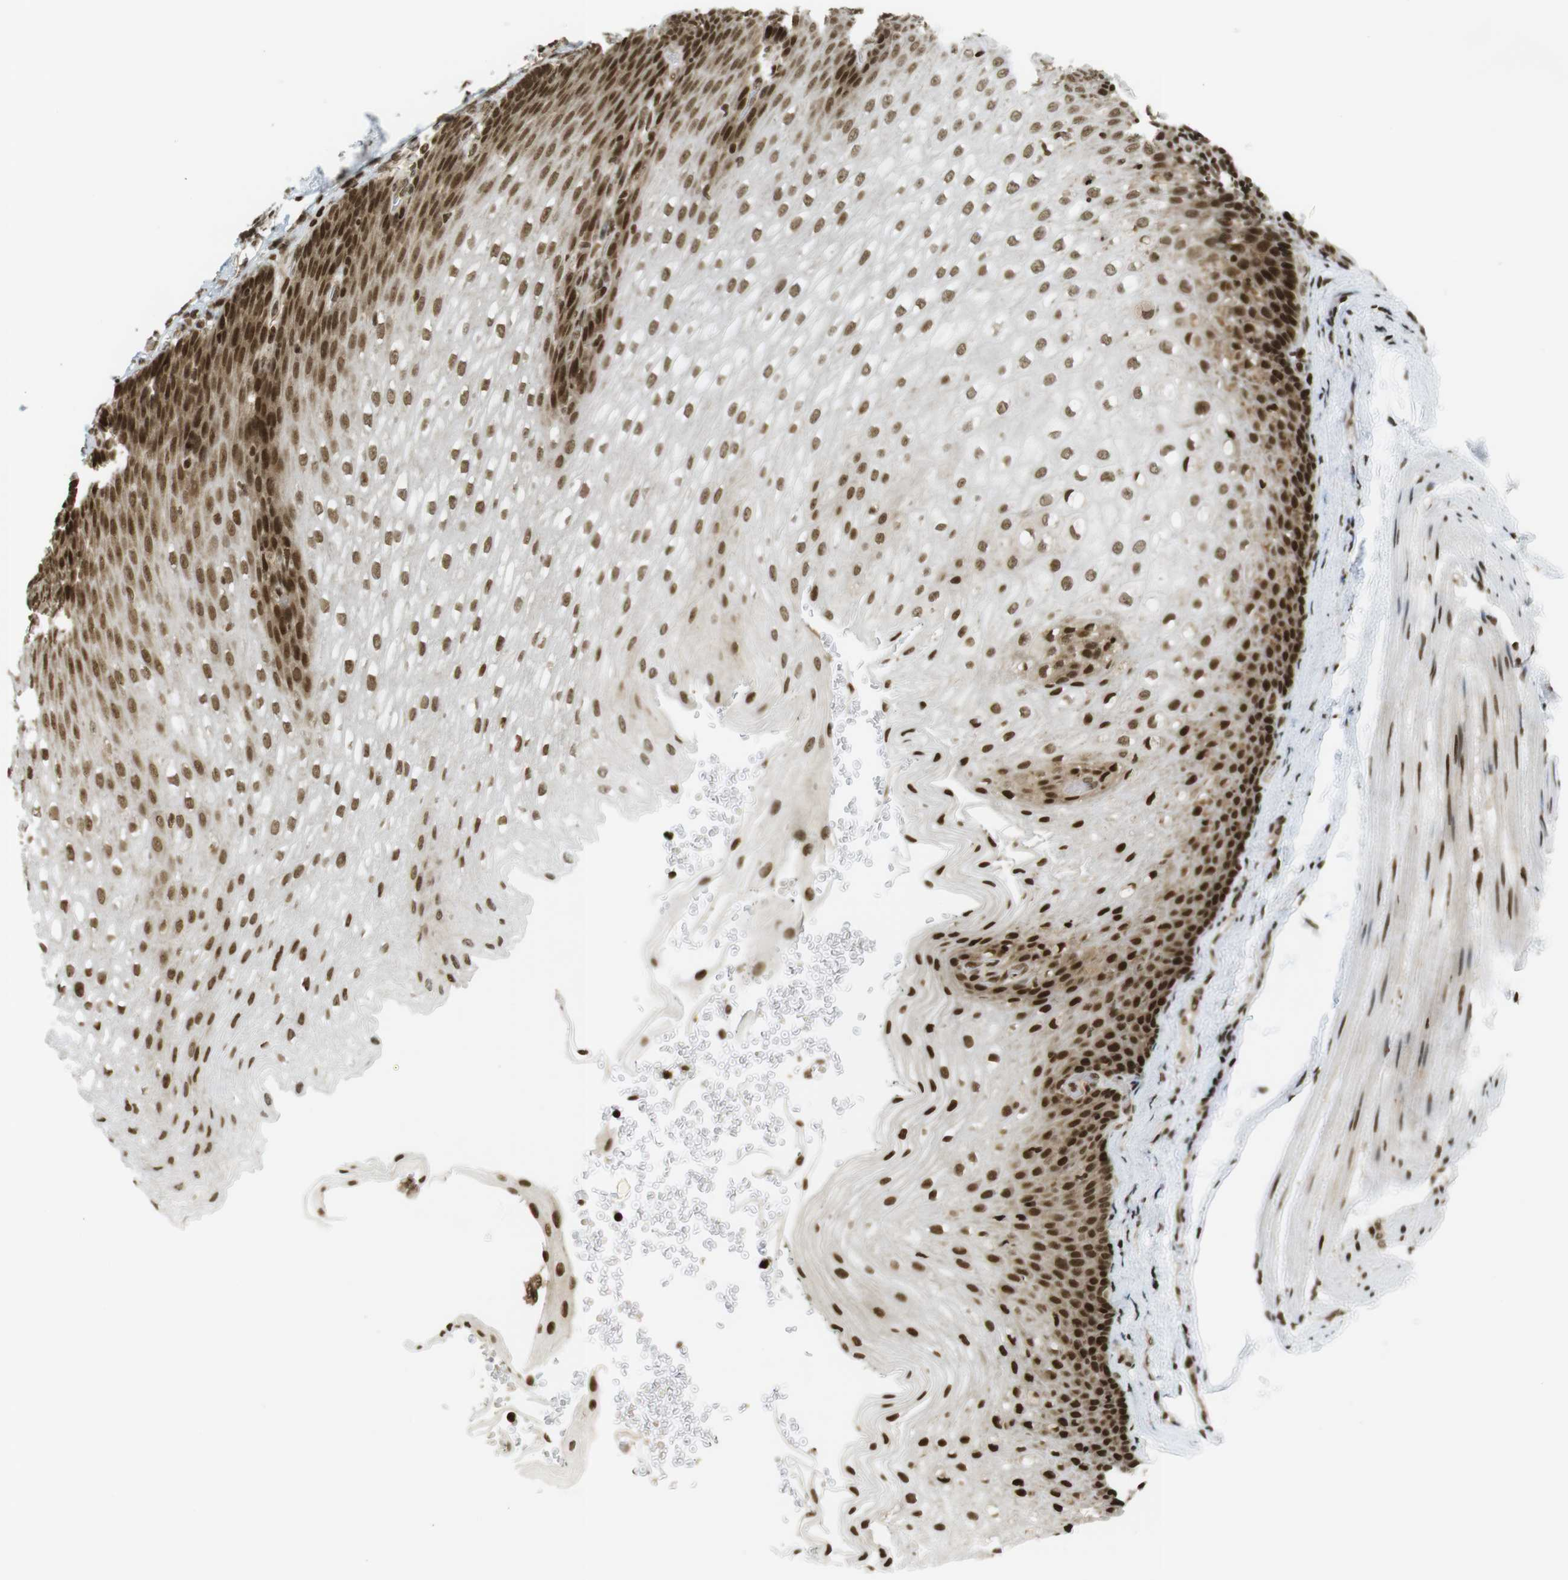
{"staining": {"intensity": "strong", "quantity": ">75%", "location": "nuclear"}, "tissue": "esophagus", "cell_type": "Squamous epithelial cells", "image_type": "normal", "snomed": [{"axis": "morphology", "description": "Normal tissue, NOS"}, {"axis": "topography", "description": "Esophagus"}], "caption": "A brown stain labels strong nuclear expression of a protein in squamous epithelial cells of unremarkable esophagus. The staining was performed using DAB, with brown indicating positive protein expression. Nuclei are stained blue with hematoxylin.", "gene": "RUVBL2", "patient": {"sex": "male", "age": 48}}